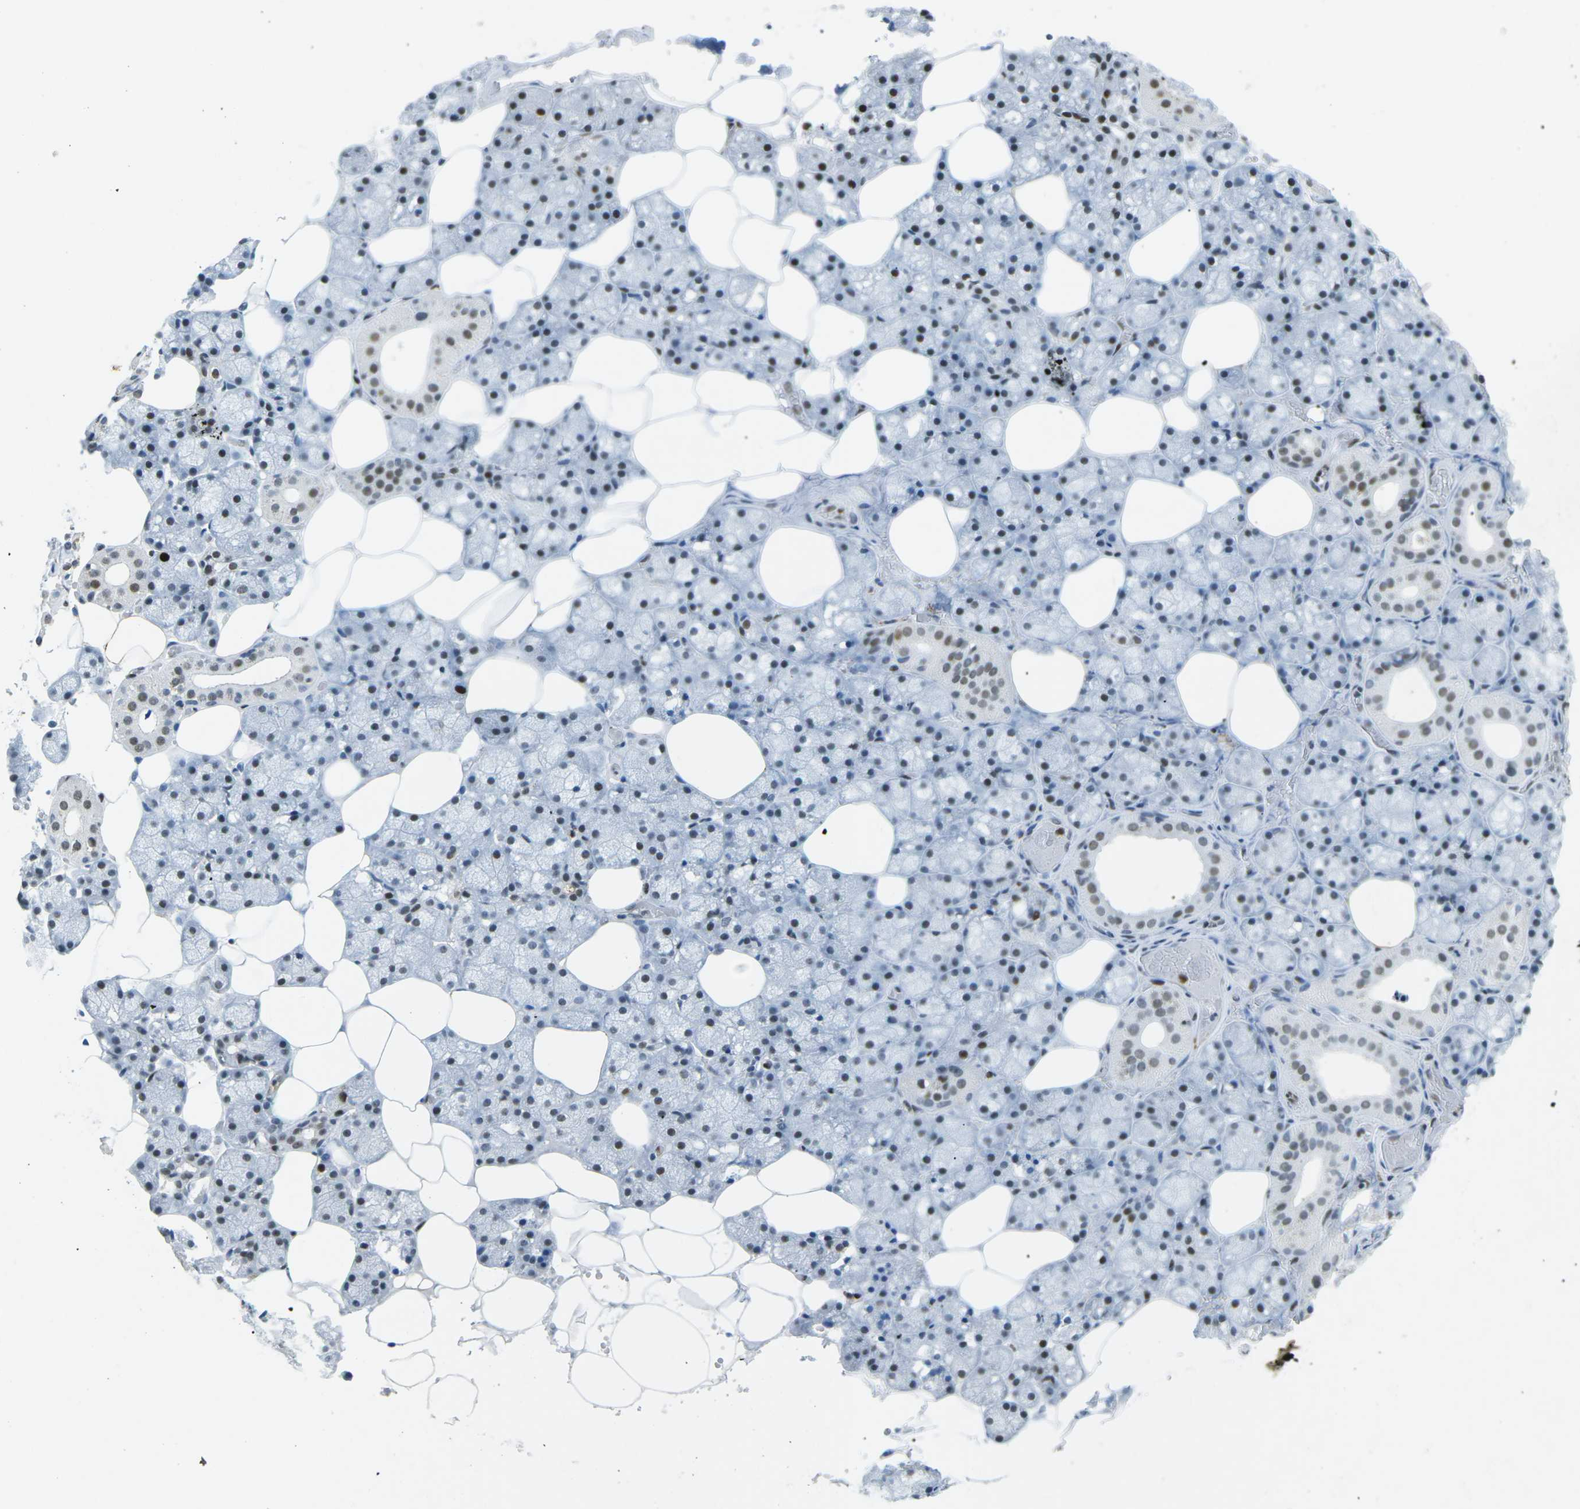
{"staining": {"intensity": "moderate", "quantity": "25%-75%", "location": "nuclear"}, "tissue": "salivary gland", "cell_type": "Glandular cells", "image_type": "normal", "snomed": [{"axis": "morphology", "description": "Normal tissue, NOS"}, {"axis": "topography", "description": "Salivary gland"}], "caption": "The image demonstrates staining of unremarkable salivary gland, revealing moderate nuclear protein positivity (brown color) within glandular cells.", "gene": "RB1", "patient": {"sex": "male", "age": 62}}